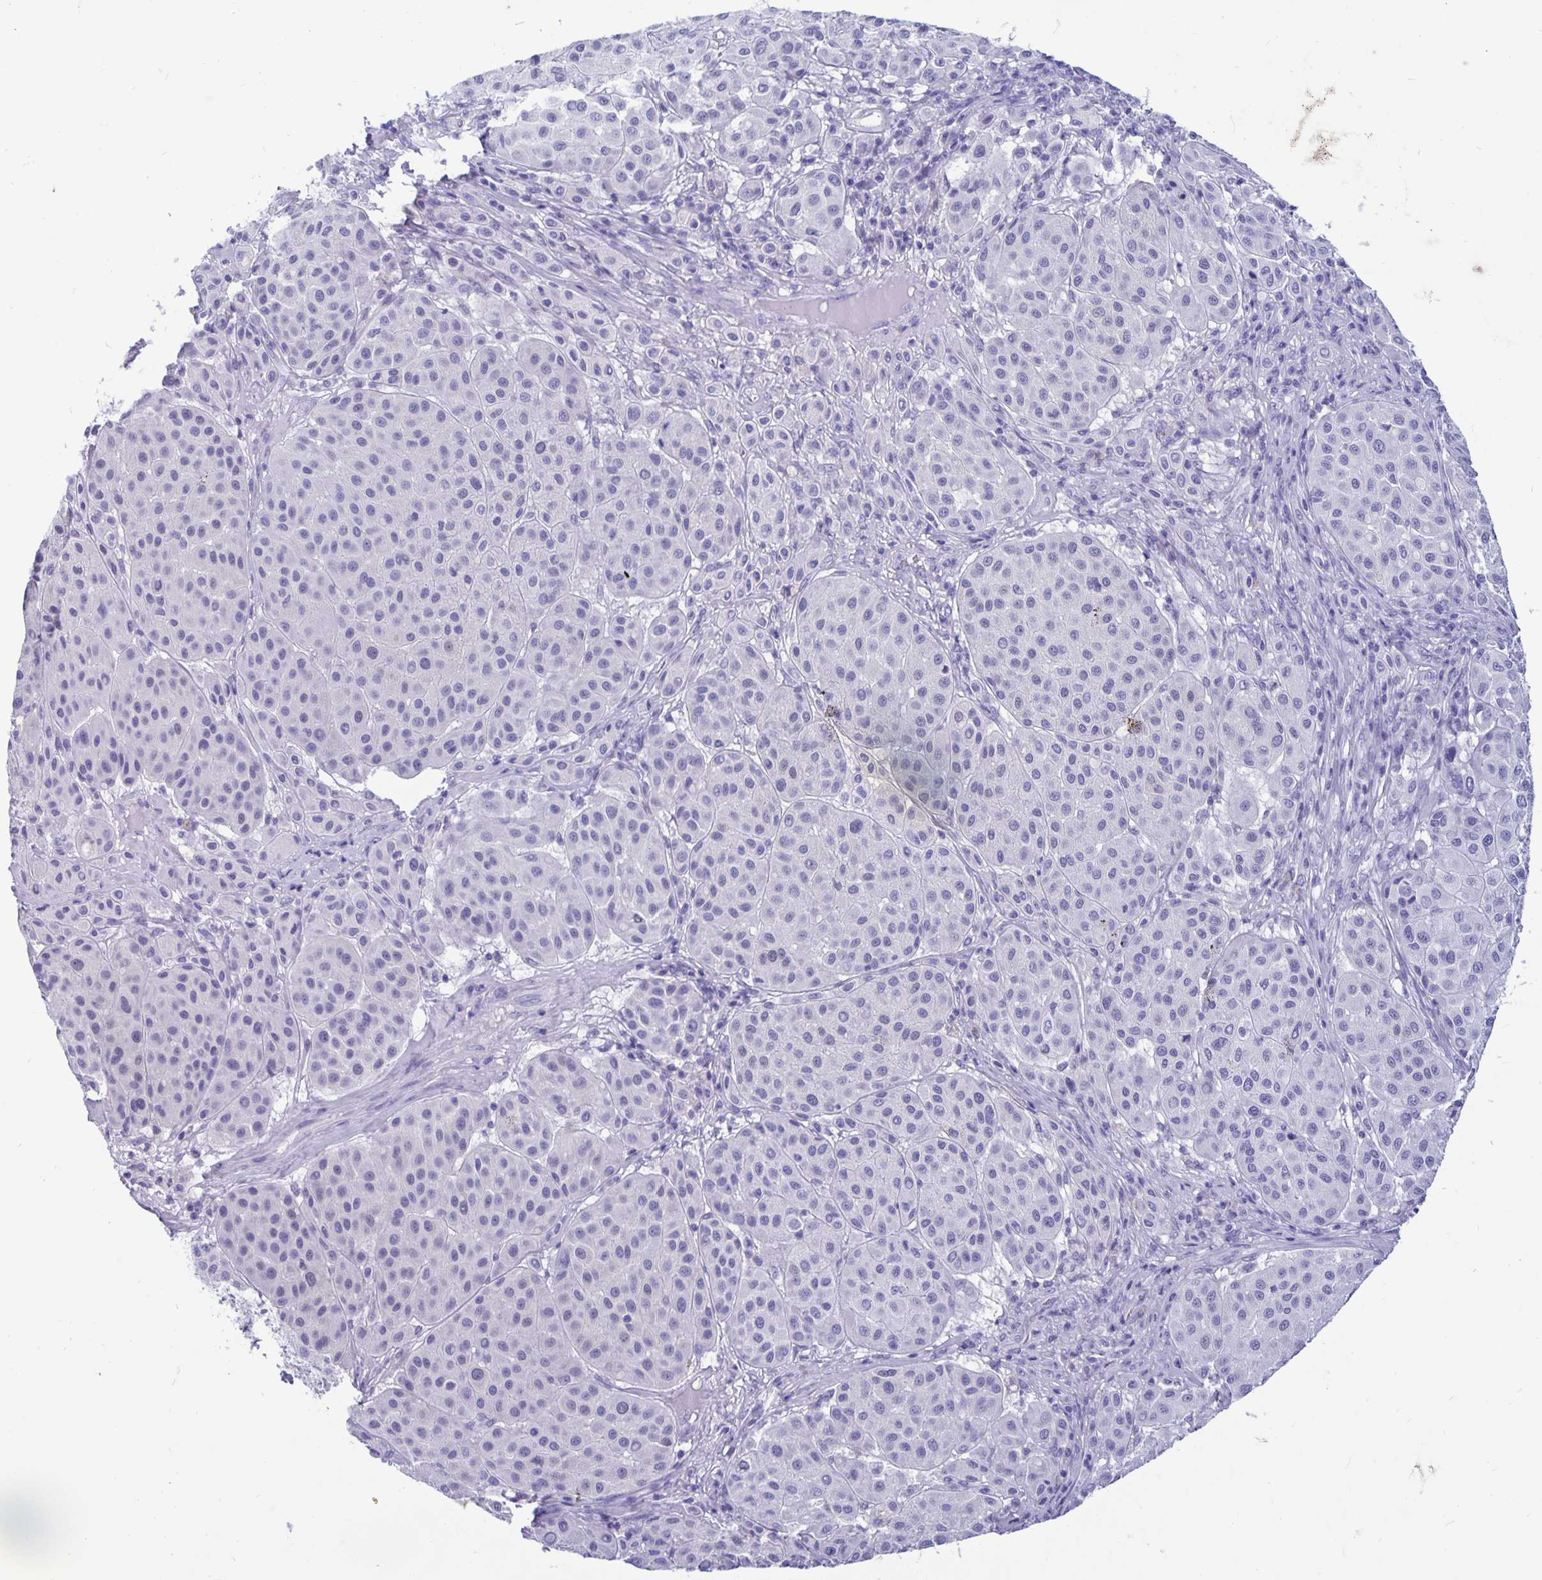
{"staining": {"intensity": "negative", "quantity": "none", "location": "none"}, "tissue": "melanoma", "cell_type": "Tumor cells", "image_type": "cancer", "snomed": [{"axis": "morphology", "description": "Malignant melanoma, Metastatic site"}, {"axis": "topography", "description": "Smooth muscle"}], "caption": "High power microscopy photomicrograph of an immunohistochemistry (IHC) image of malignant melanoma (metastatic site), revealing no significant staining in tumor cells.", "gene": "BPIFA3", "patient": {"sex": "male", "age": 41}}